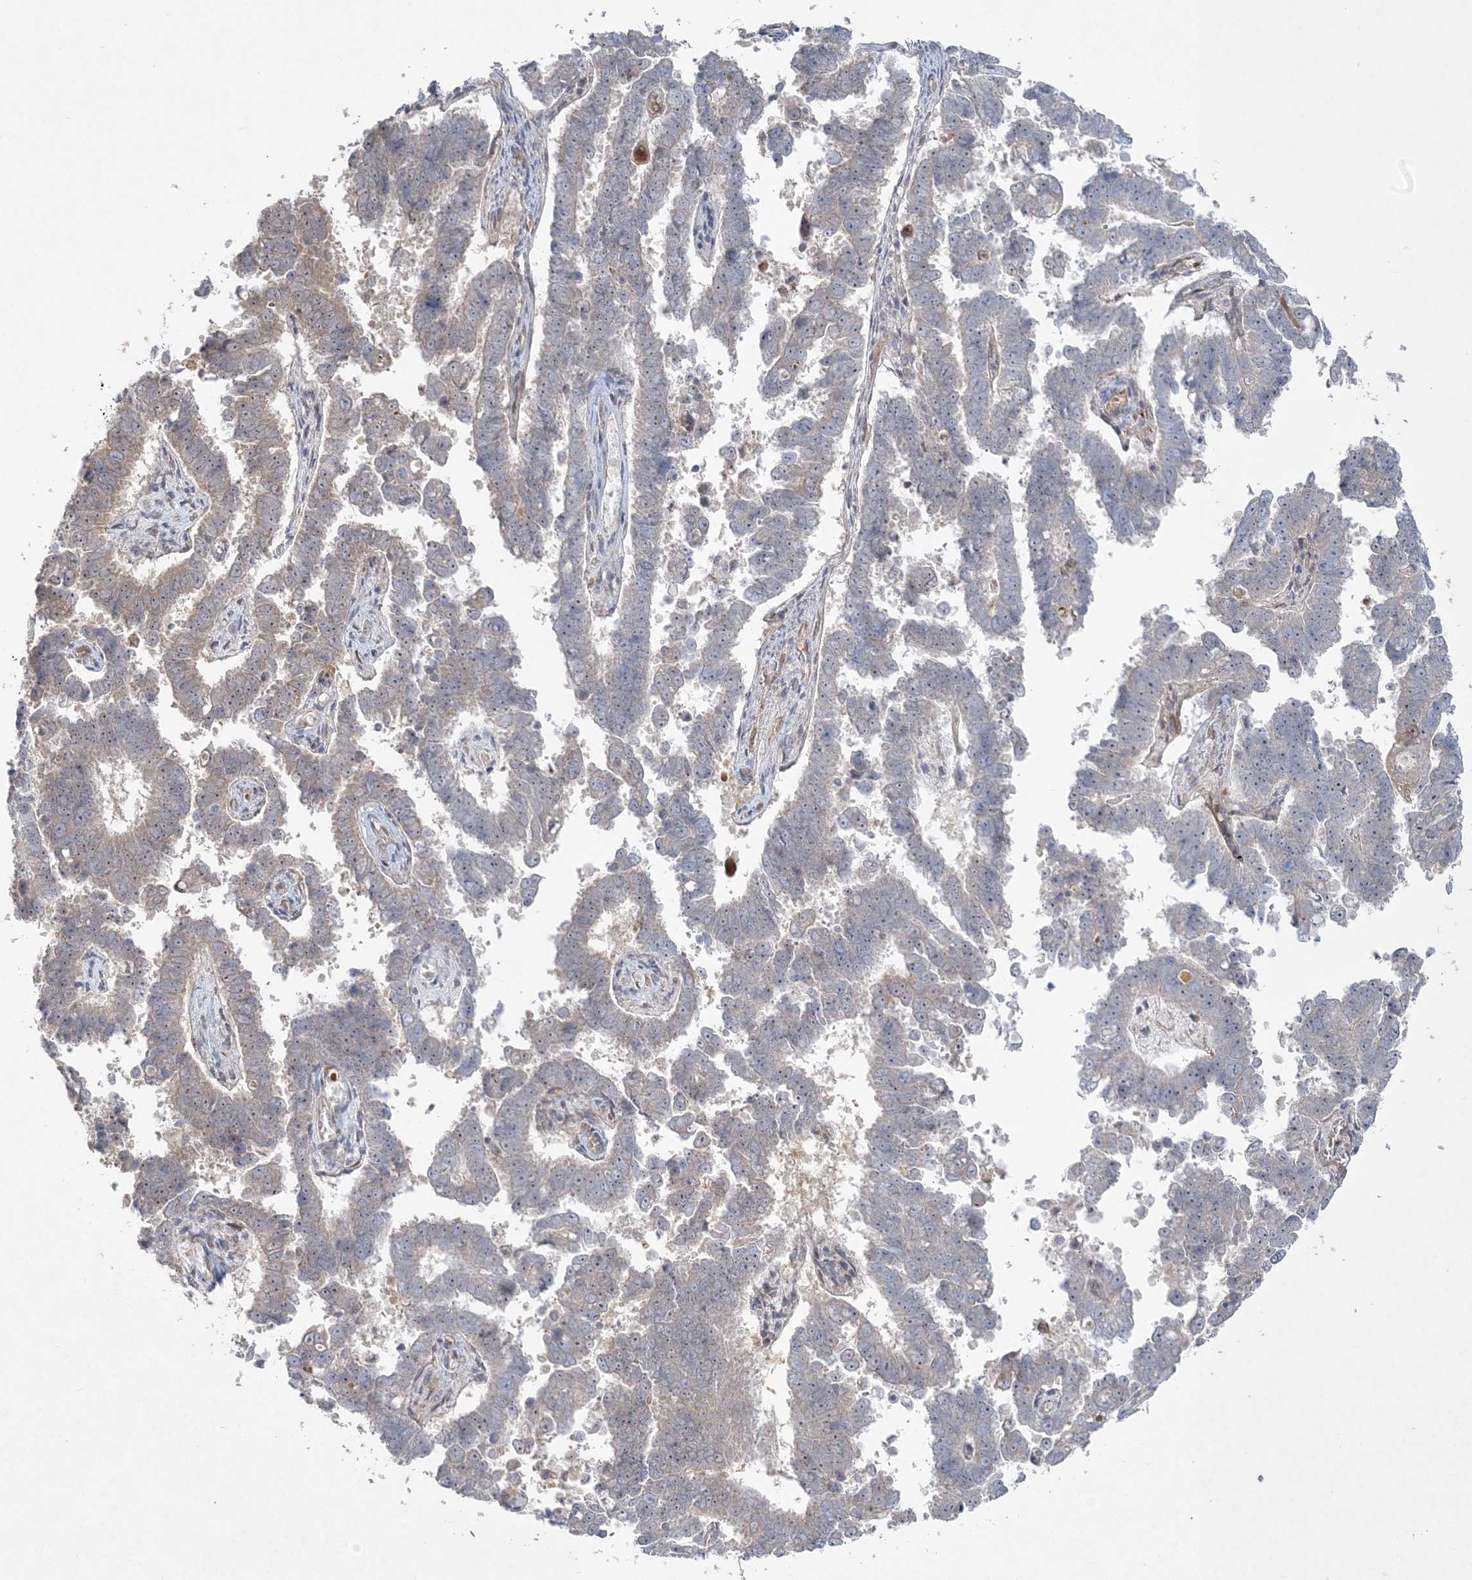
{"staining": {"intensity": "weak", "quantity": "<25%", "location": "cytoplasmic/membranous"}, "tissue": "endometrial cancer", "cell_type": "Tumor cells", "image_type": "cancer", "snomed": [{"axis": "morphology", "description": "Adenocarcinoma, NOS"}, {"axis": "topography", "description": "Endometrium"}], "caption": "A high-resolution image shows immunohistochemistry (IHC) staining of endometrial cancer, which reveals no significant positivity in tumor cells.", "gene": "INPP1", "patient": {"sex": "female", "age": 75}}